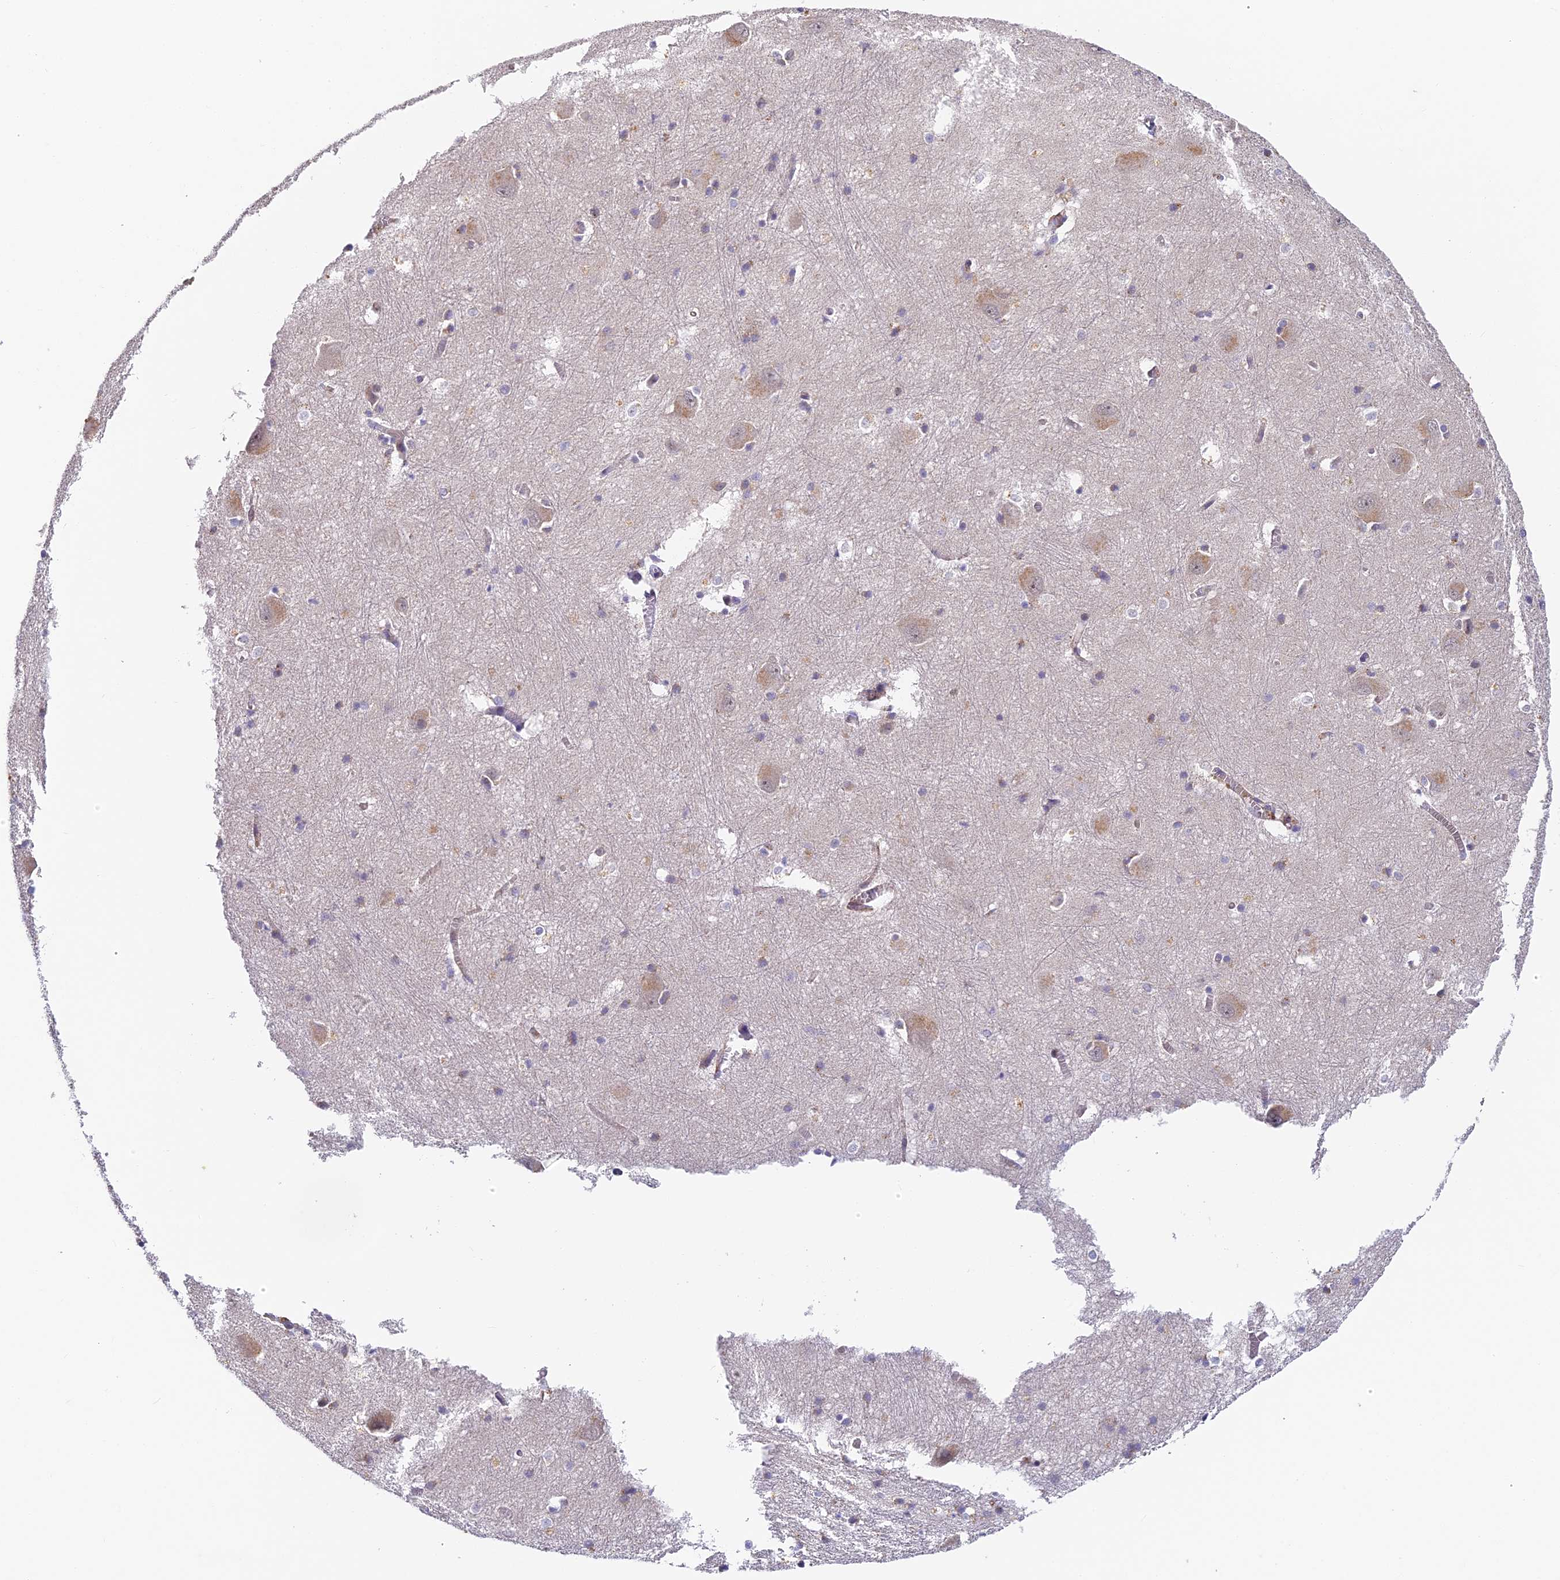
{"staining": {"intensity": "negative", "quantity": "none", "location": "none"}, "tissue": "caudate", "cell_type": "Glial cells", "image_type": "normal", "snomed": [{"axis": "morphology", "description": "Normal tissue, NOS"}, {"axis": "topography", "description": "Lateral ventricle wall"}], "caption": "Immunohistochemistry image of normal caudate: human caudate stained with DAB shows no significant protein staining in glial cells.", "gene": "DNAAF10", "patient": {"sex": "male", "age": 37}}